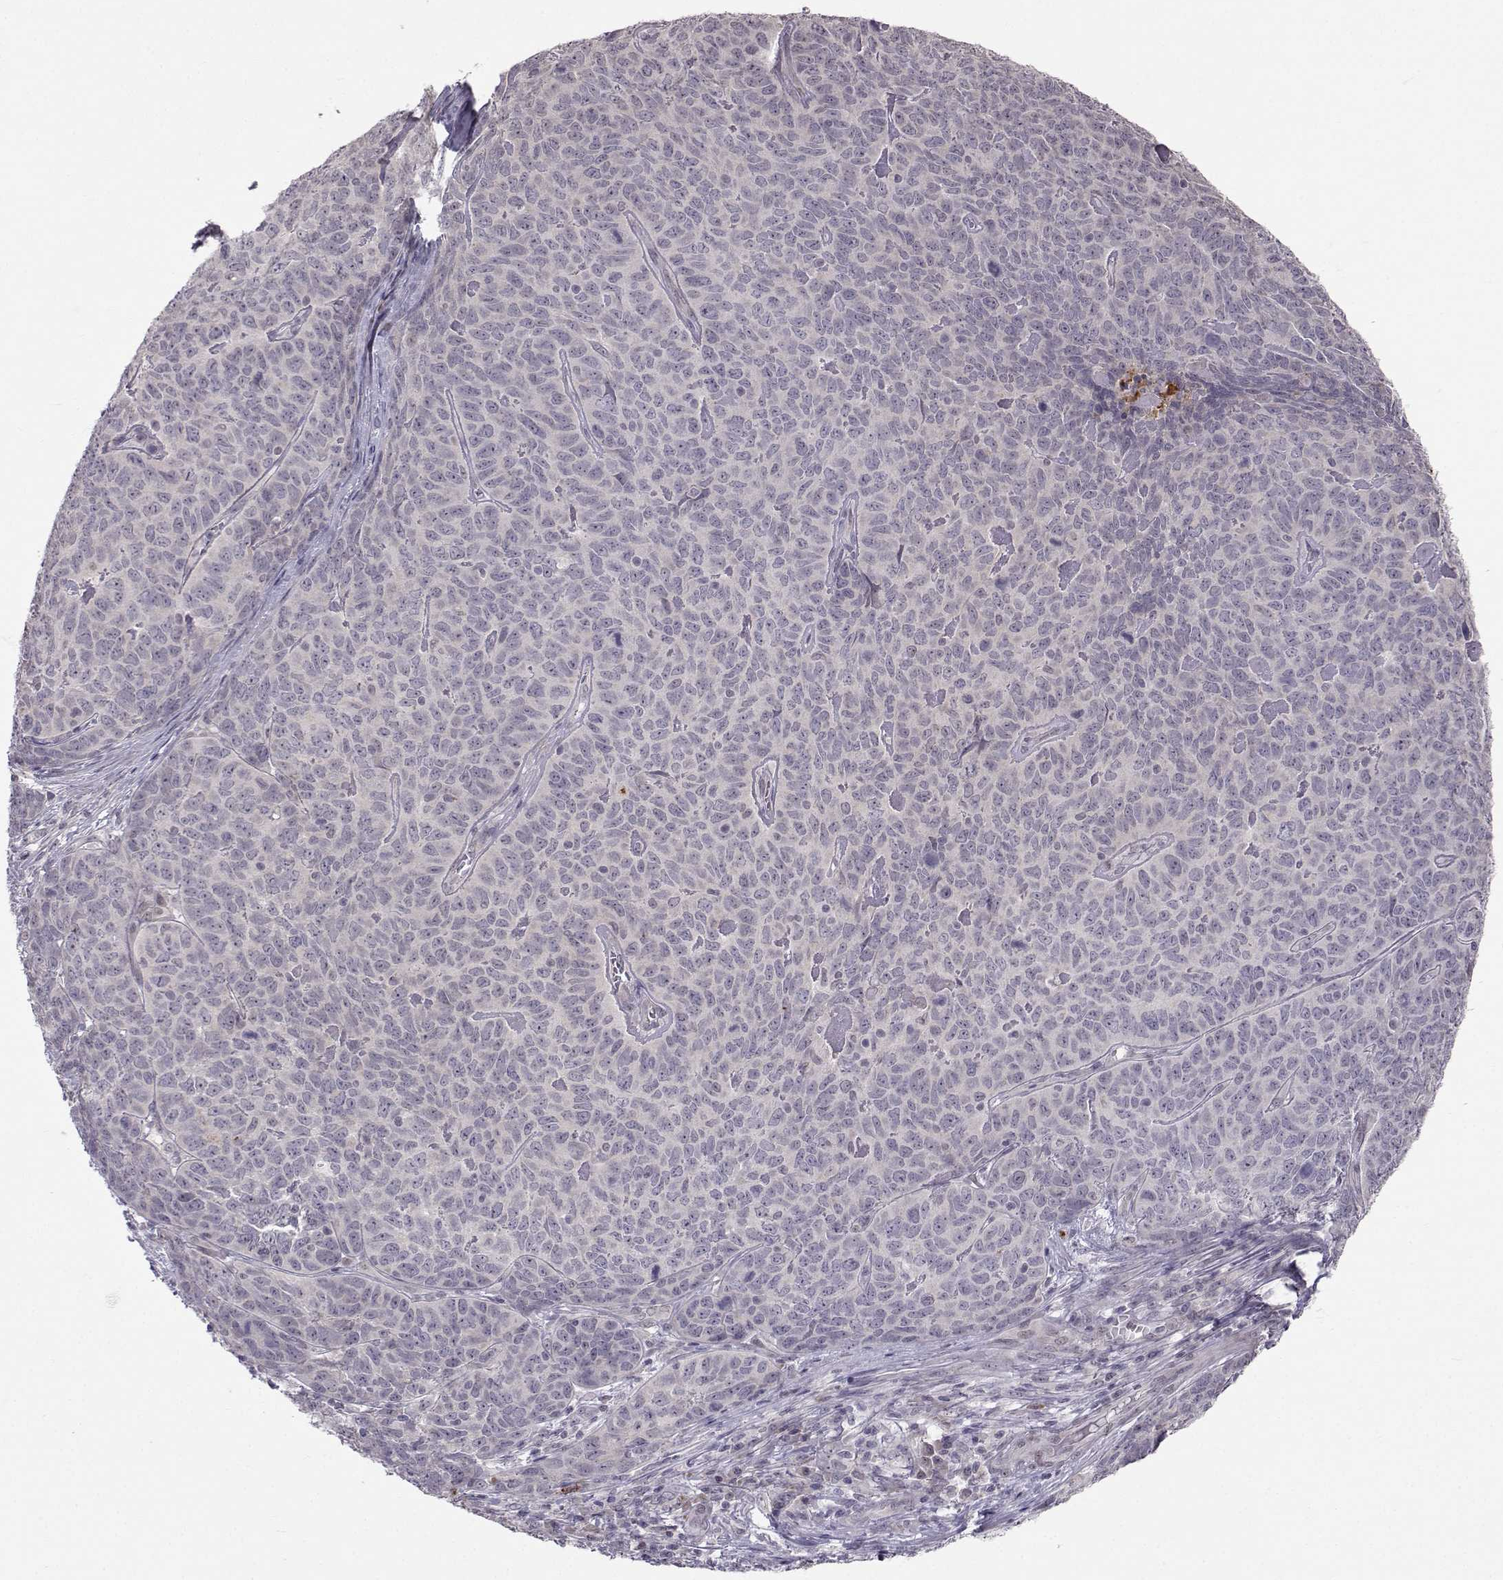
{"staining": {"intensity": "negative", "quantity": "none", "location": "none"}, "tissue": "skin cancer", "cell_type": "Tumor cells", "image_type": "cancer", "snomed": [{"axis": "morphology", "description": "Squamous cell carcinoma, NOS"}, {"axis": "topography", "description": "Skin"}, {"axis": "topography", "description": "Anal"}], "caption": "Immunohistochemistry (IHC) micrograph of neoplastic tissue: human skin squamous cell carcinoma stained with DAB demonstrates no significant protein positivity in tumor cells.", "gene": "SLC6A3", "patient": {"sex": "female", "age": 51}}